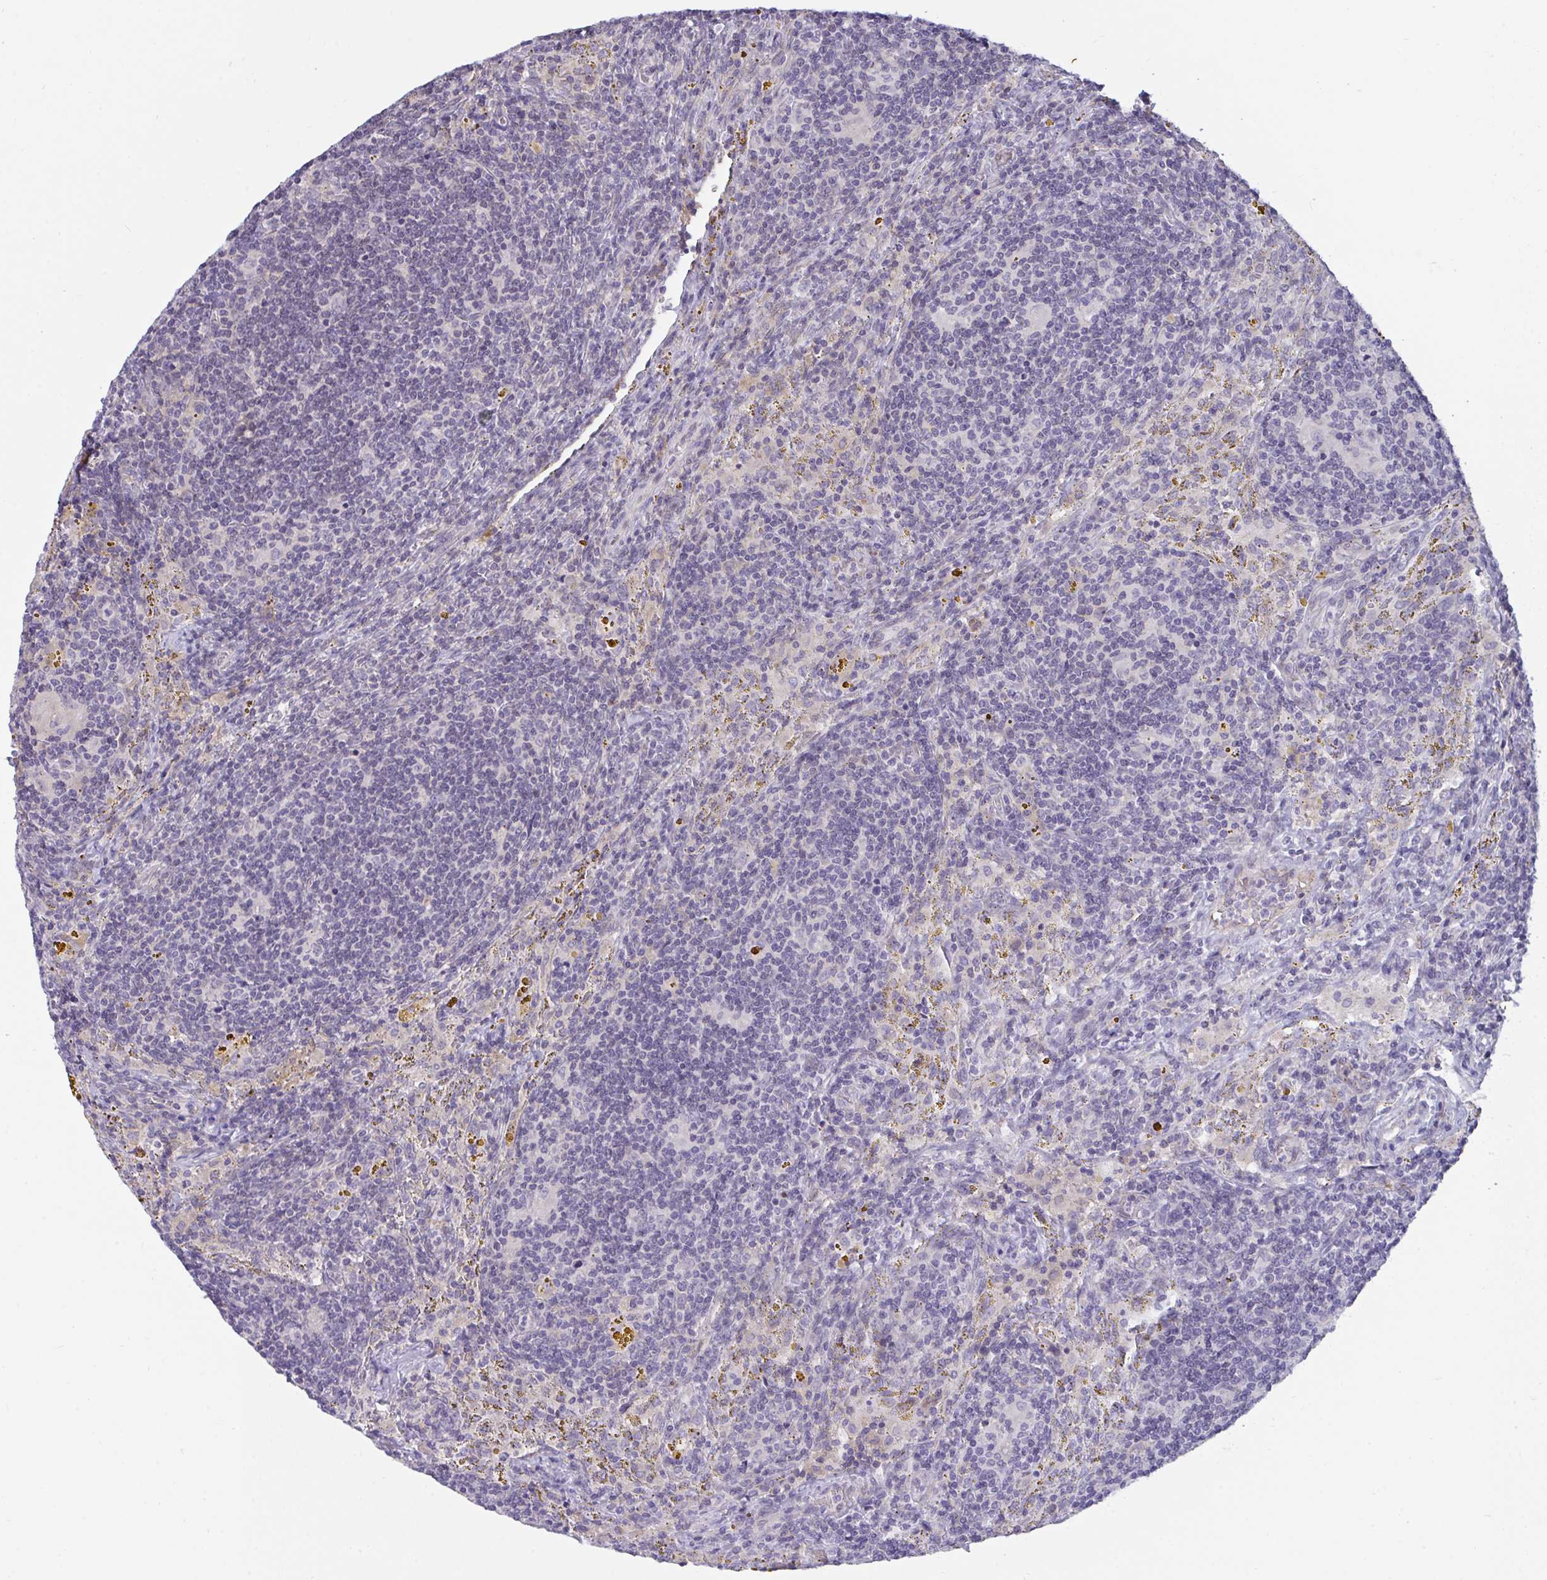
{"staining": {"intensity": "negative", "quantity": "none", "location": "none"}, "tissue": "lymphoma", "cell_type": "Tumor cells", "image_type": "cancer", "snomed": [{"axis": "morphology", "description": "Malignant lymphoma, non-Hodgkin's type, Low grade"}, {"axis": "topography", "description": "Spleen"}], "caption": "Lymphoma was stained to show a protein in brown. There is no significant expression in tumor cells.", "gene": "SEMA6B", "patient": {"sex": "female", "age": 70}}